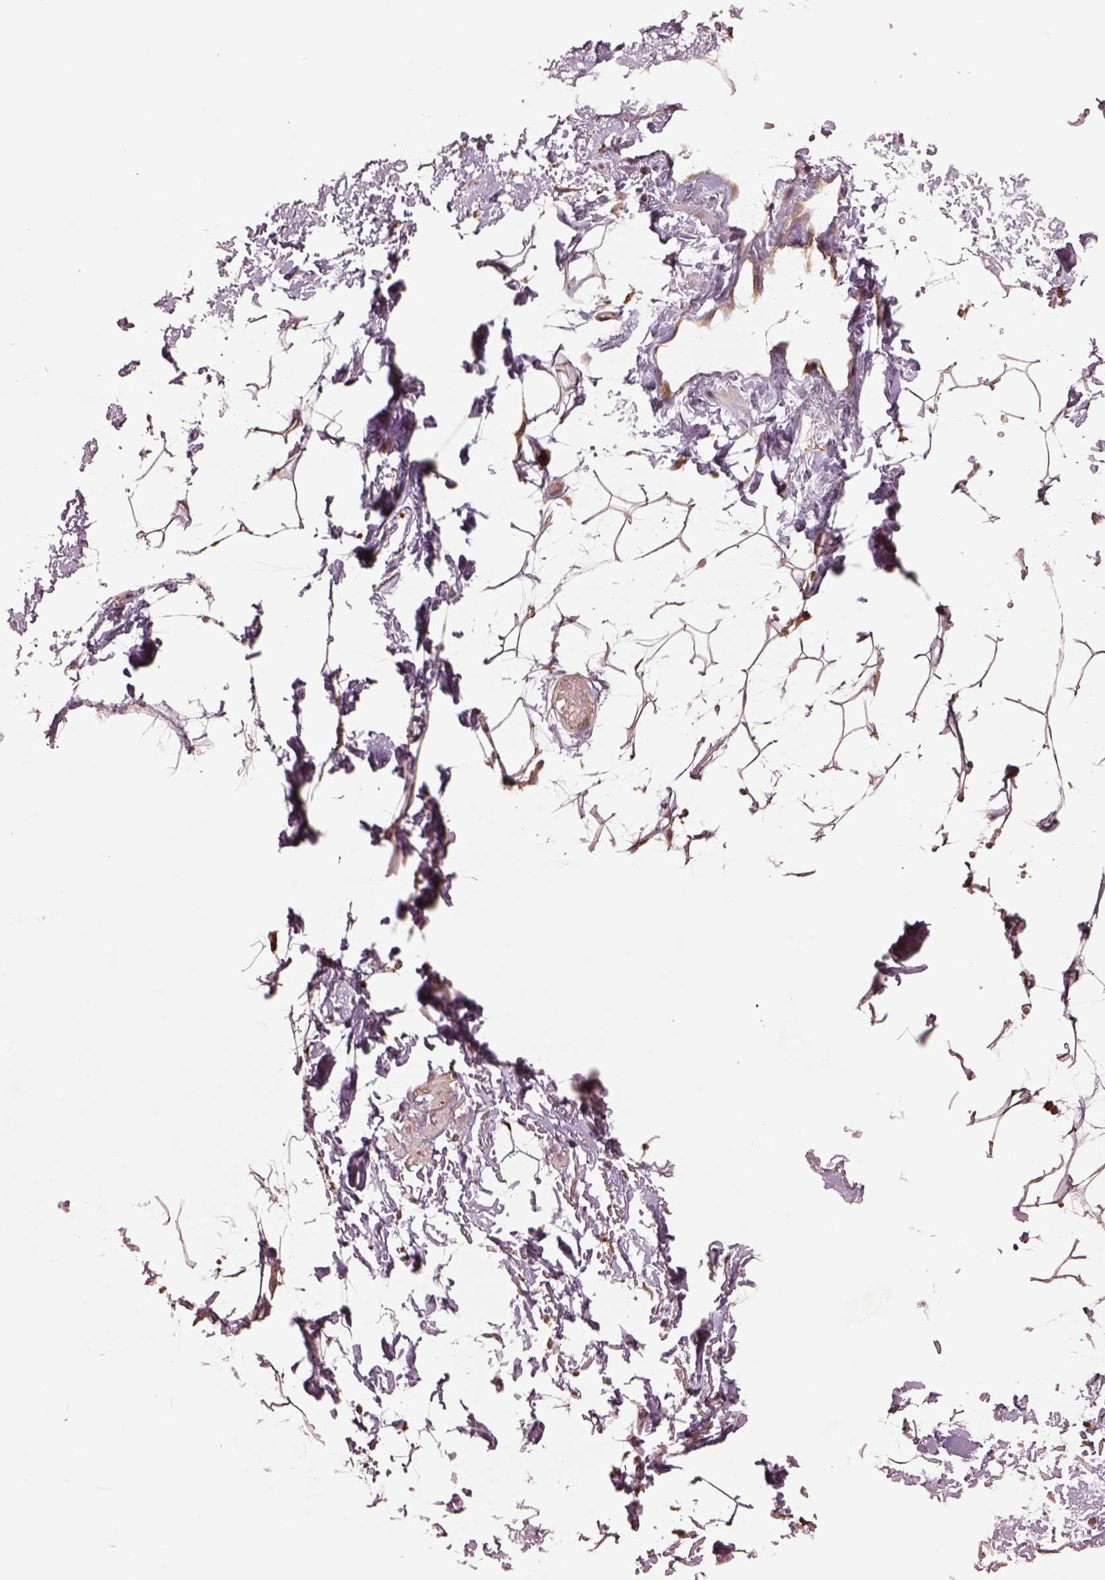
{"staining": {"intensity": "weak", "quantity": "25%-75%", "location": "cytoplasmic/membranous"}, "tissue": "adipose tissue", "cell_type": "Adipocytes", "image_type": "normal", "snomed": [{"axis": "morphology", "description": "Normal tissue, NOS"}, {"axis": "topography", "description": "Anal"}, {"axis": "topography", "description": "Peripheral nerve tissue"}], "caption": "IHC (DAB (3,3'-diaminobenzidine)) staining of unremarkable adipose tissue reveals weak cytoplasmic/membranous protein positivity in about 25%-75% of adipocytes. (IHC, brightfield microscopy, high magnification).", "gene": "WASHC2A", "patient": {"sex": "male", "age": 78}}